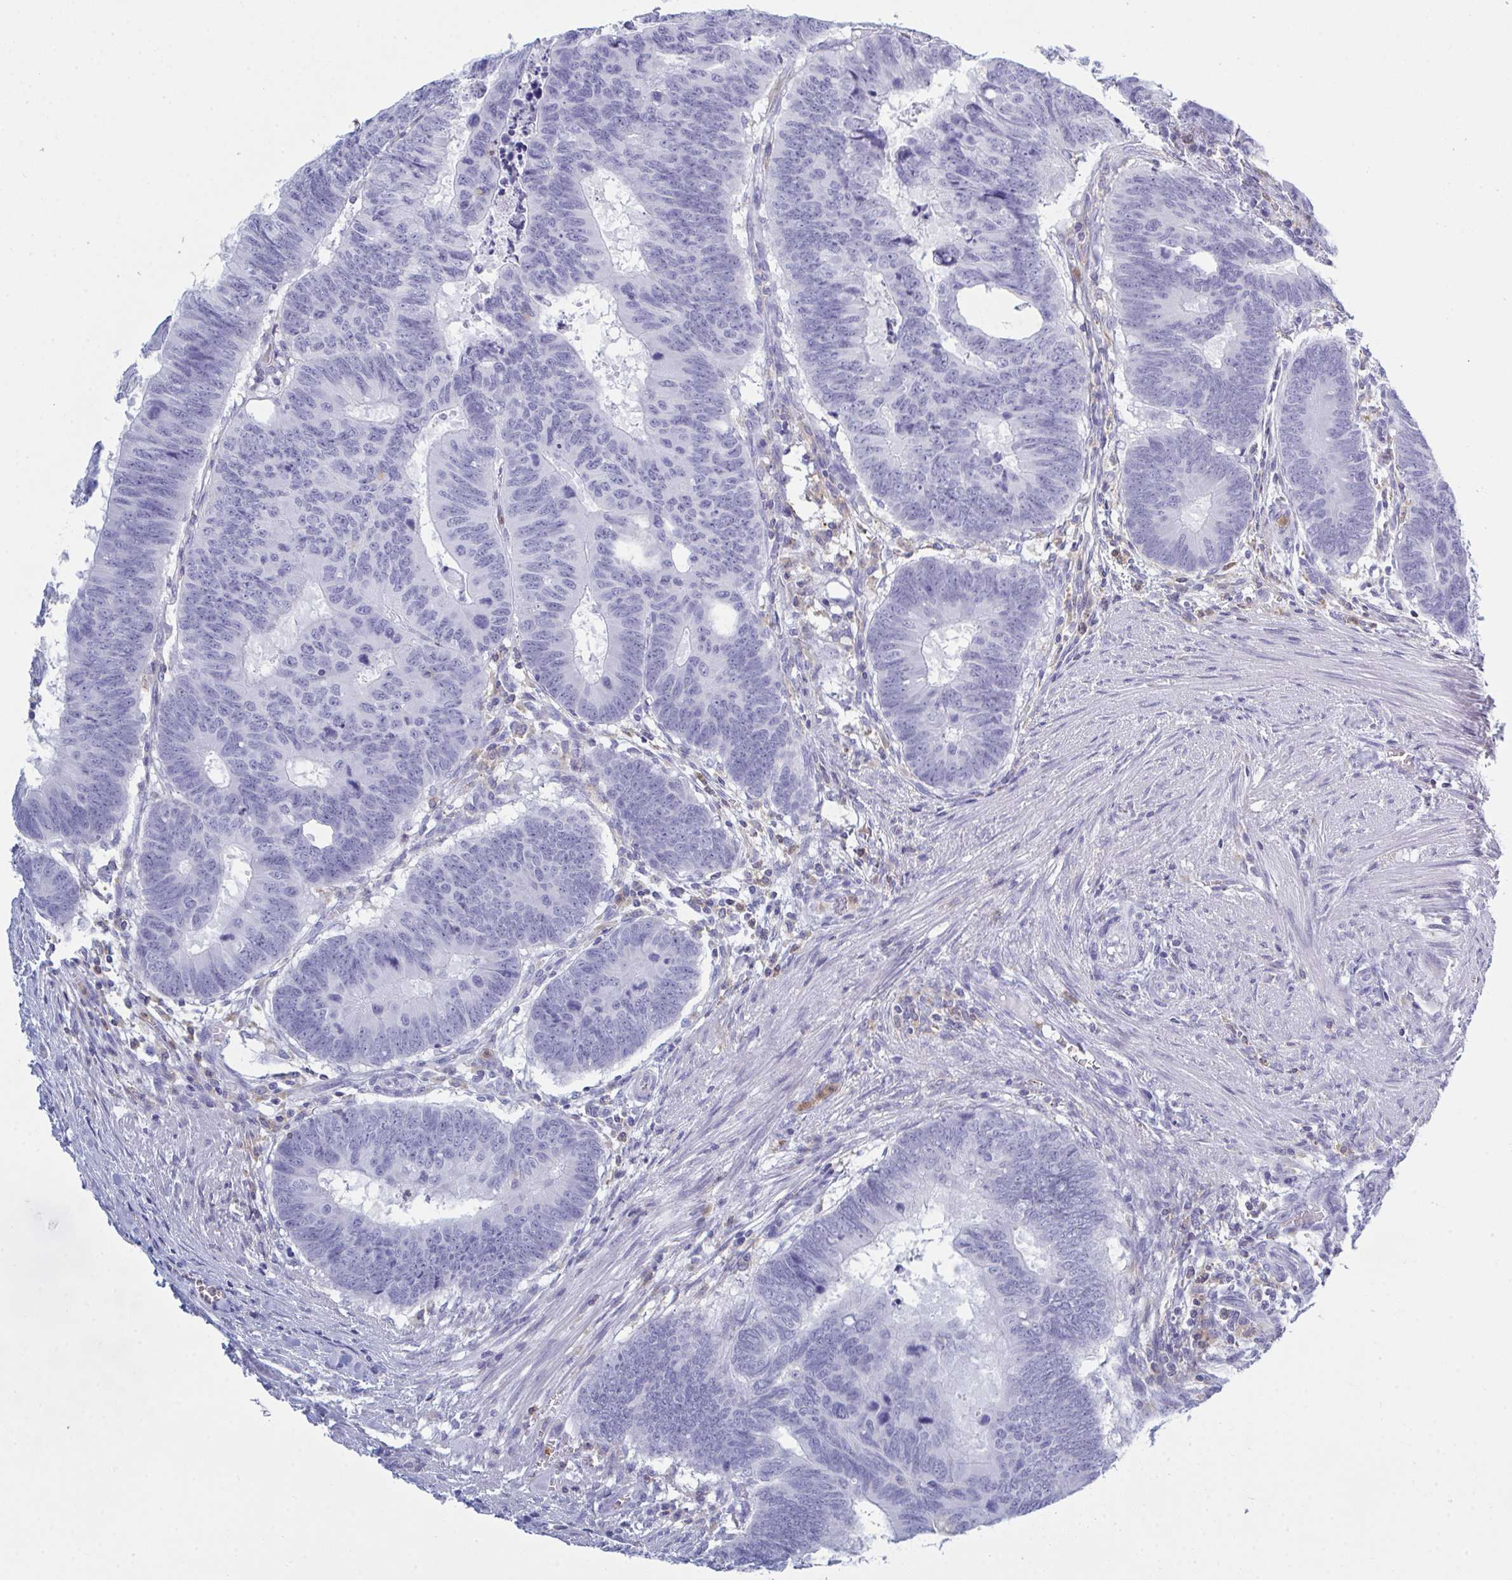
{"staining": {"intensity": "negative", "quantity": "none", "location": "none"}, "tissue": "colorectal cancer", "cell_type": "Tumor cells", "image_type": "cancer", "snomed": [{"axis": "morphology", "description": "Adenocarcinoma, NOS"}, {"axis": "topography", "description": "Colon"}], "caption": "This image is of adenocarcinoma (colorectal) stained with IHC to label a protein in brown with the nuclei are counter-stained blue. There is no expression in tumor cells.", "gene": "MYO1F", "patient": {"sex": "male", "age": 62}}